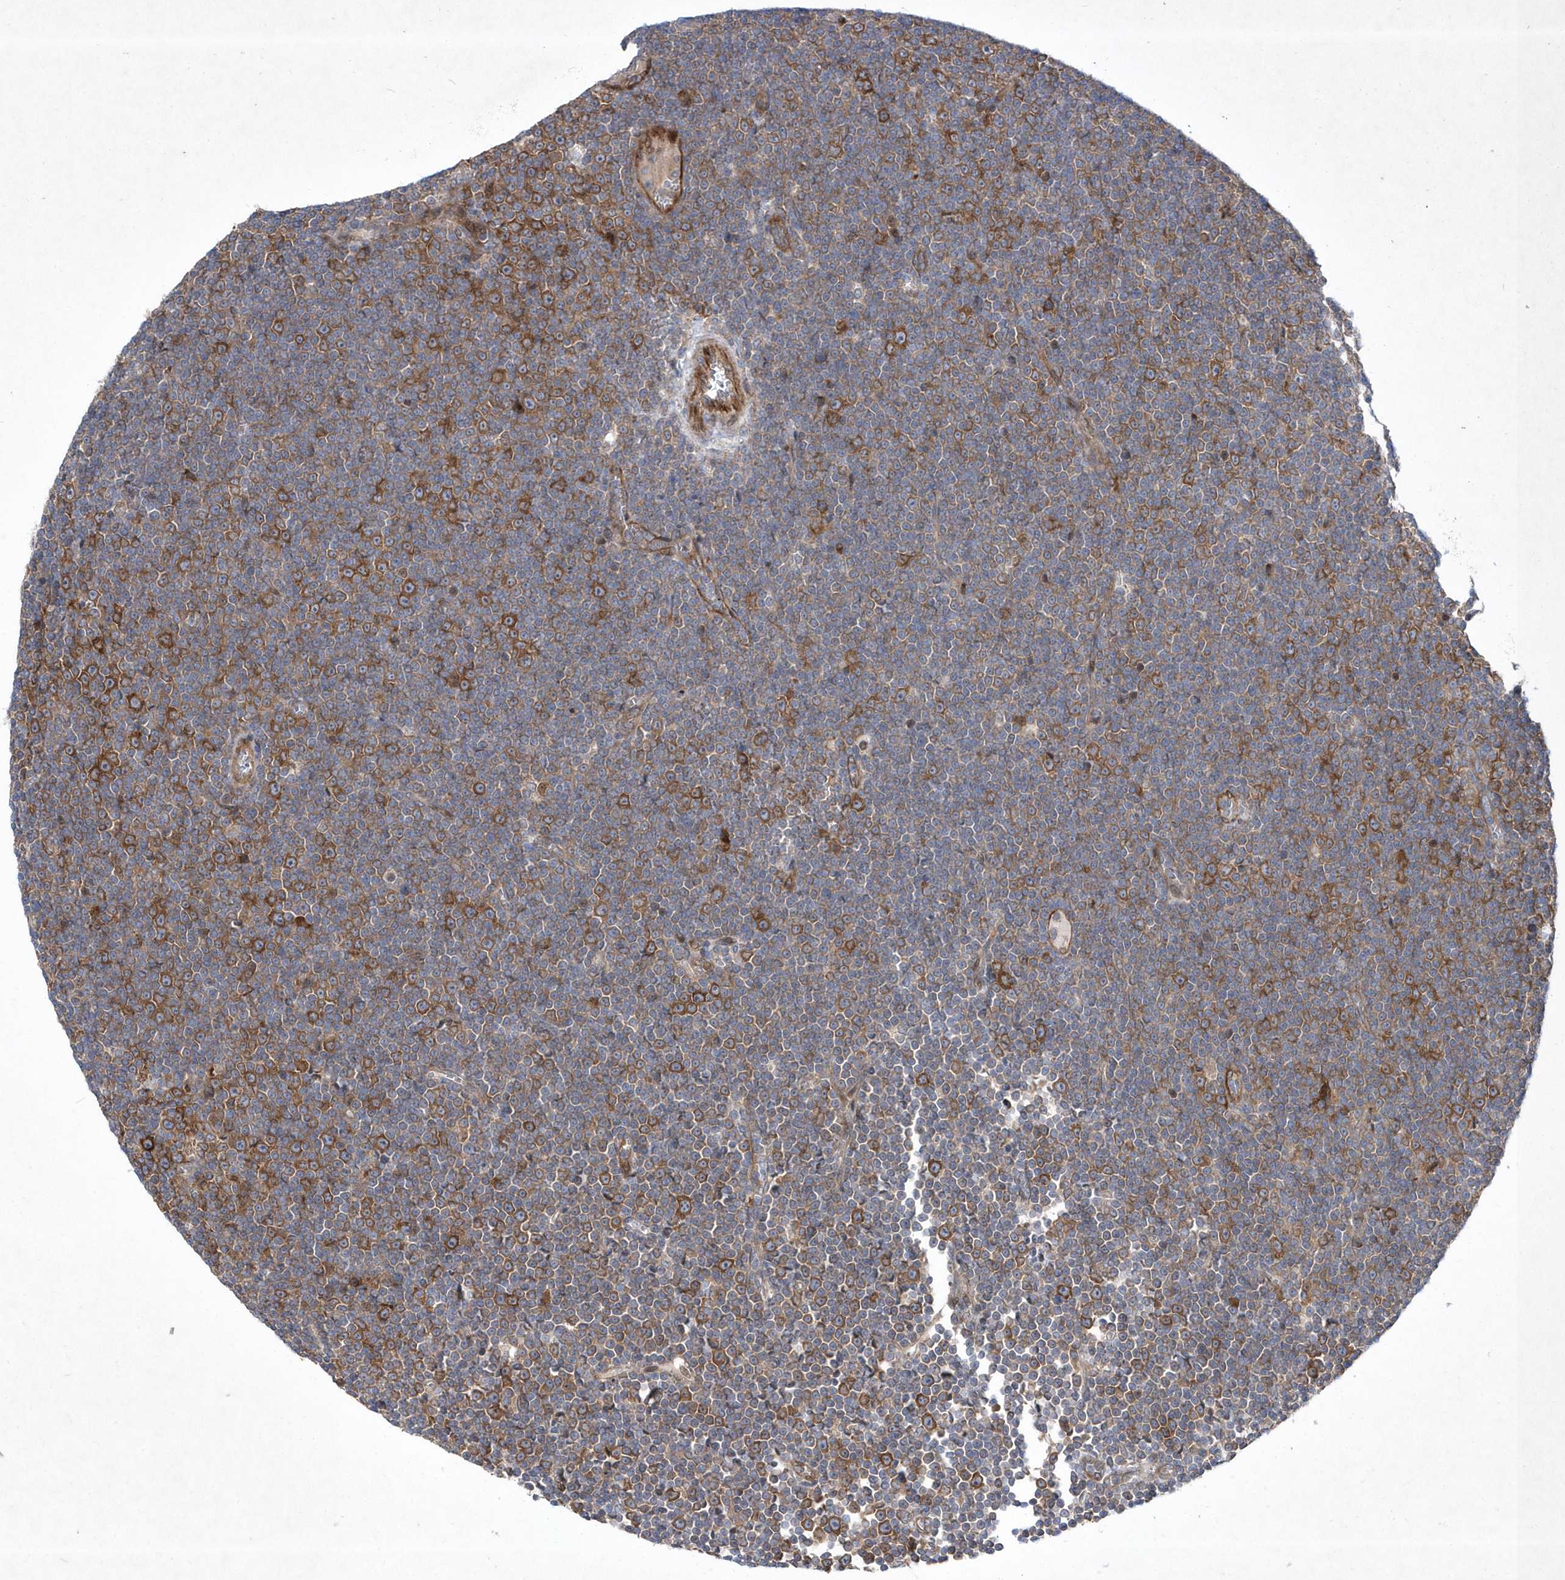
{"staining": {"intensity": "moderate", "quantity": ">75%", "location": "cytoplasmic/membranous"}, "tissue": "lymphoma", "cell_type": "Tumor cells", "image_type": "cancer", "snomed": [{"axis": "morphology", "description": "Malignant lymphoma, non-Hodgkin's type, Low grade"}, {"axis": "topography", "description": "Lymph node"}], "caption": "DAB (3,3'-diaminobenzidine) immunohistochemical staining of low-grade malignant lymphoma, non-Hodgkin's type demonstrates moderate cytoplasmic/membranous protein positivity in approximately >75% of tumor cells.", "gene": "DSPP", "patient": {"sex": "female", "age": 67}}